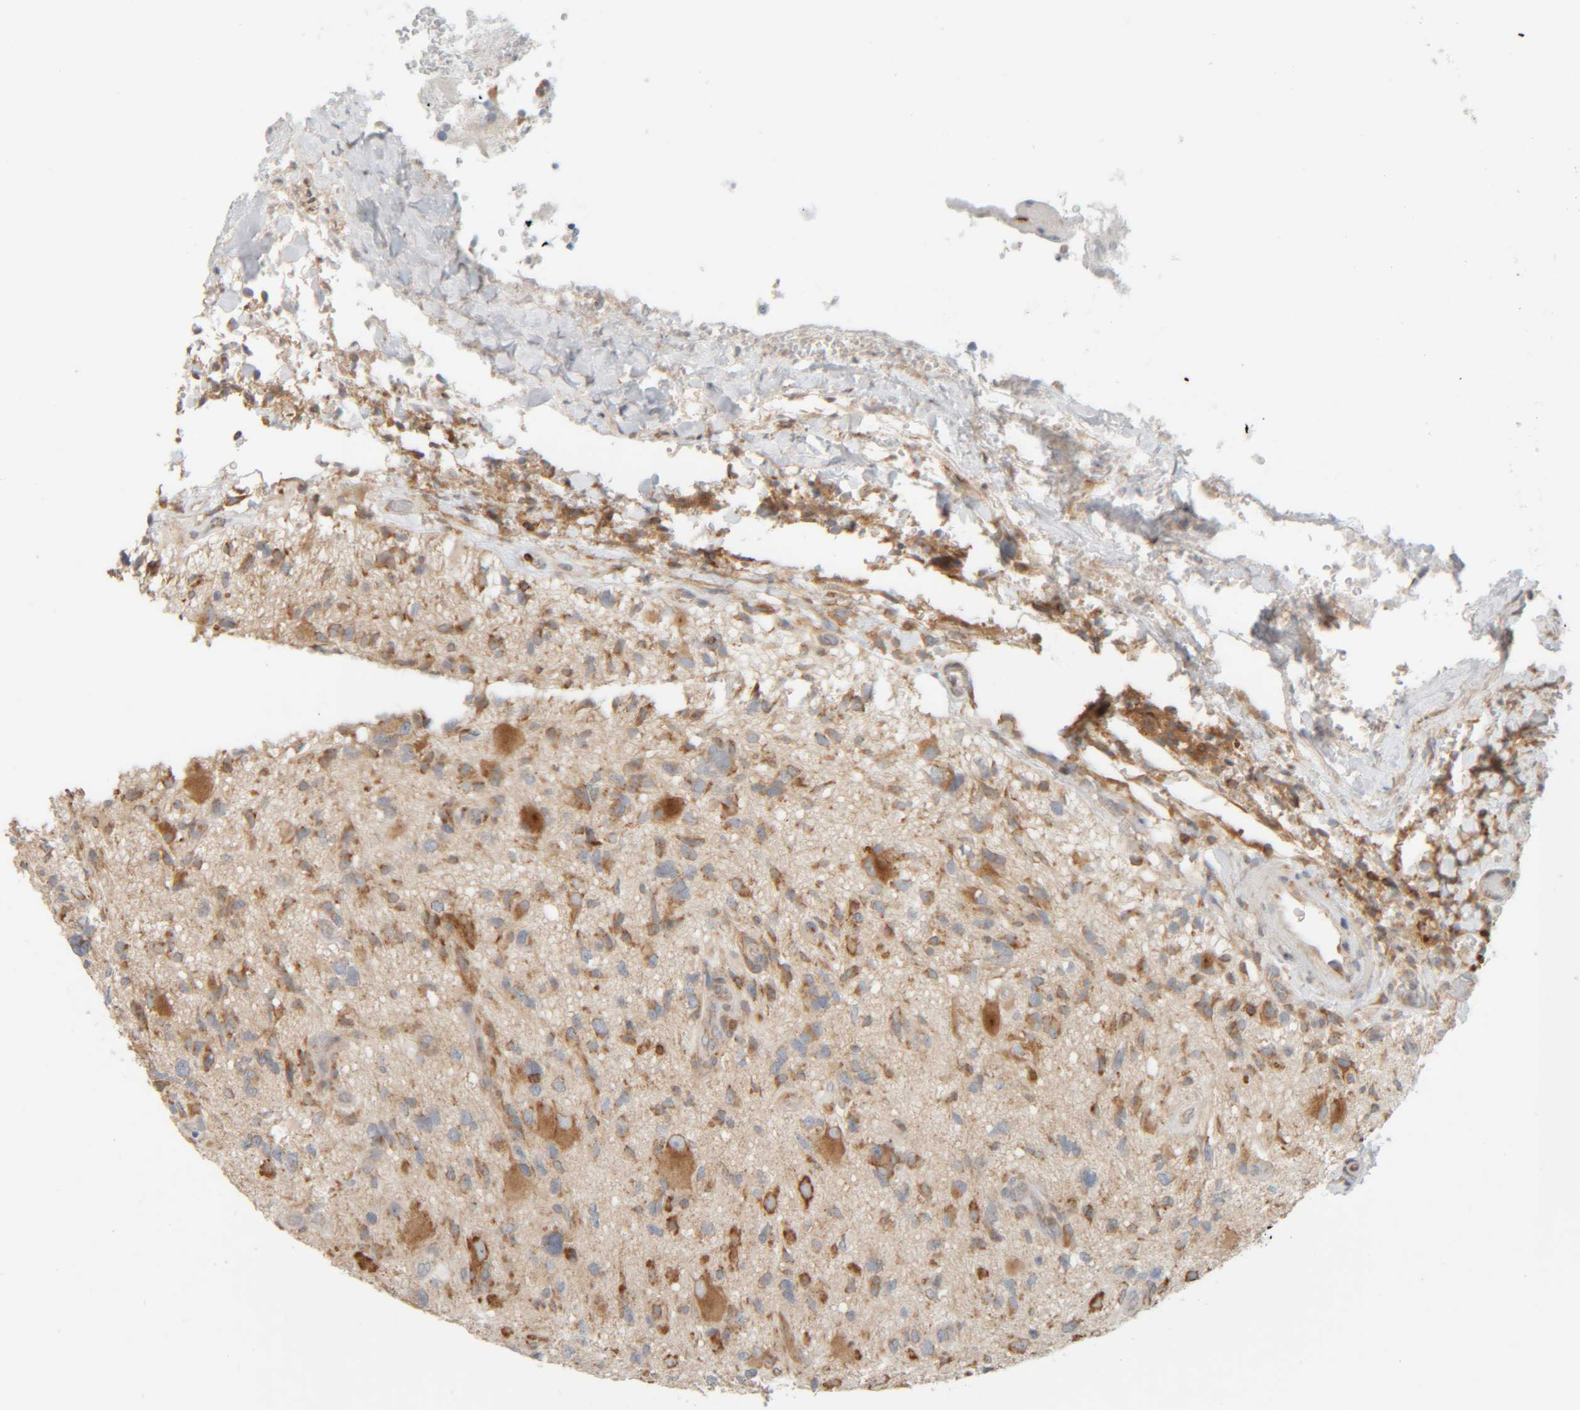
{"staining": {"intensity": "moderate", "quantity": "<25%", "location": "cytoplasmic/membranous"}, "tissue": "glioma", "cell_type": "Tumor cells", "image_type": "cancer", "snomed": [{"axis": "morphology", "description": "Glioma, malignant, High grade"}, {"axis": "topography", "description": "Brain"}], "caption": "Immunohistochemical staining of human glioma demonstrates low levels of moderate cytoplasmic/membranous positivity in about <25% of tumor cells.", "gene": "CCDC57", "patient": {"sex": "male", "age": 33}}